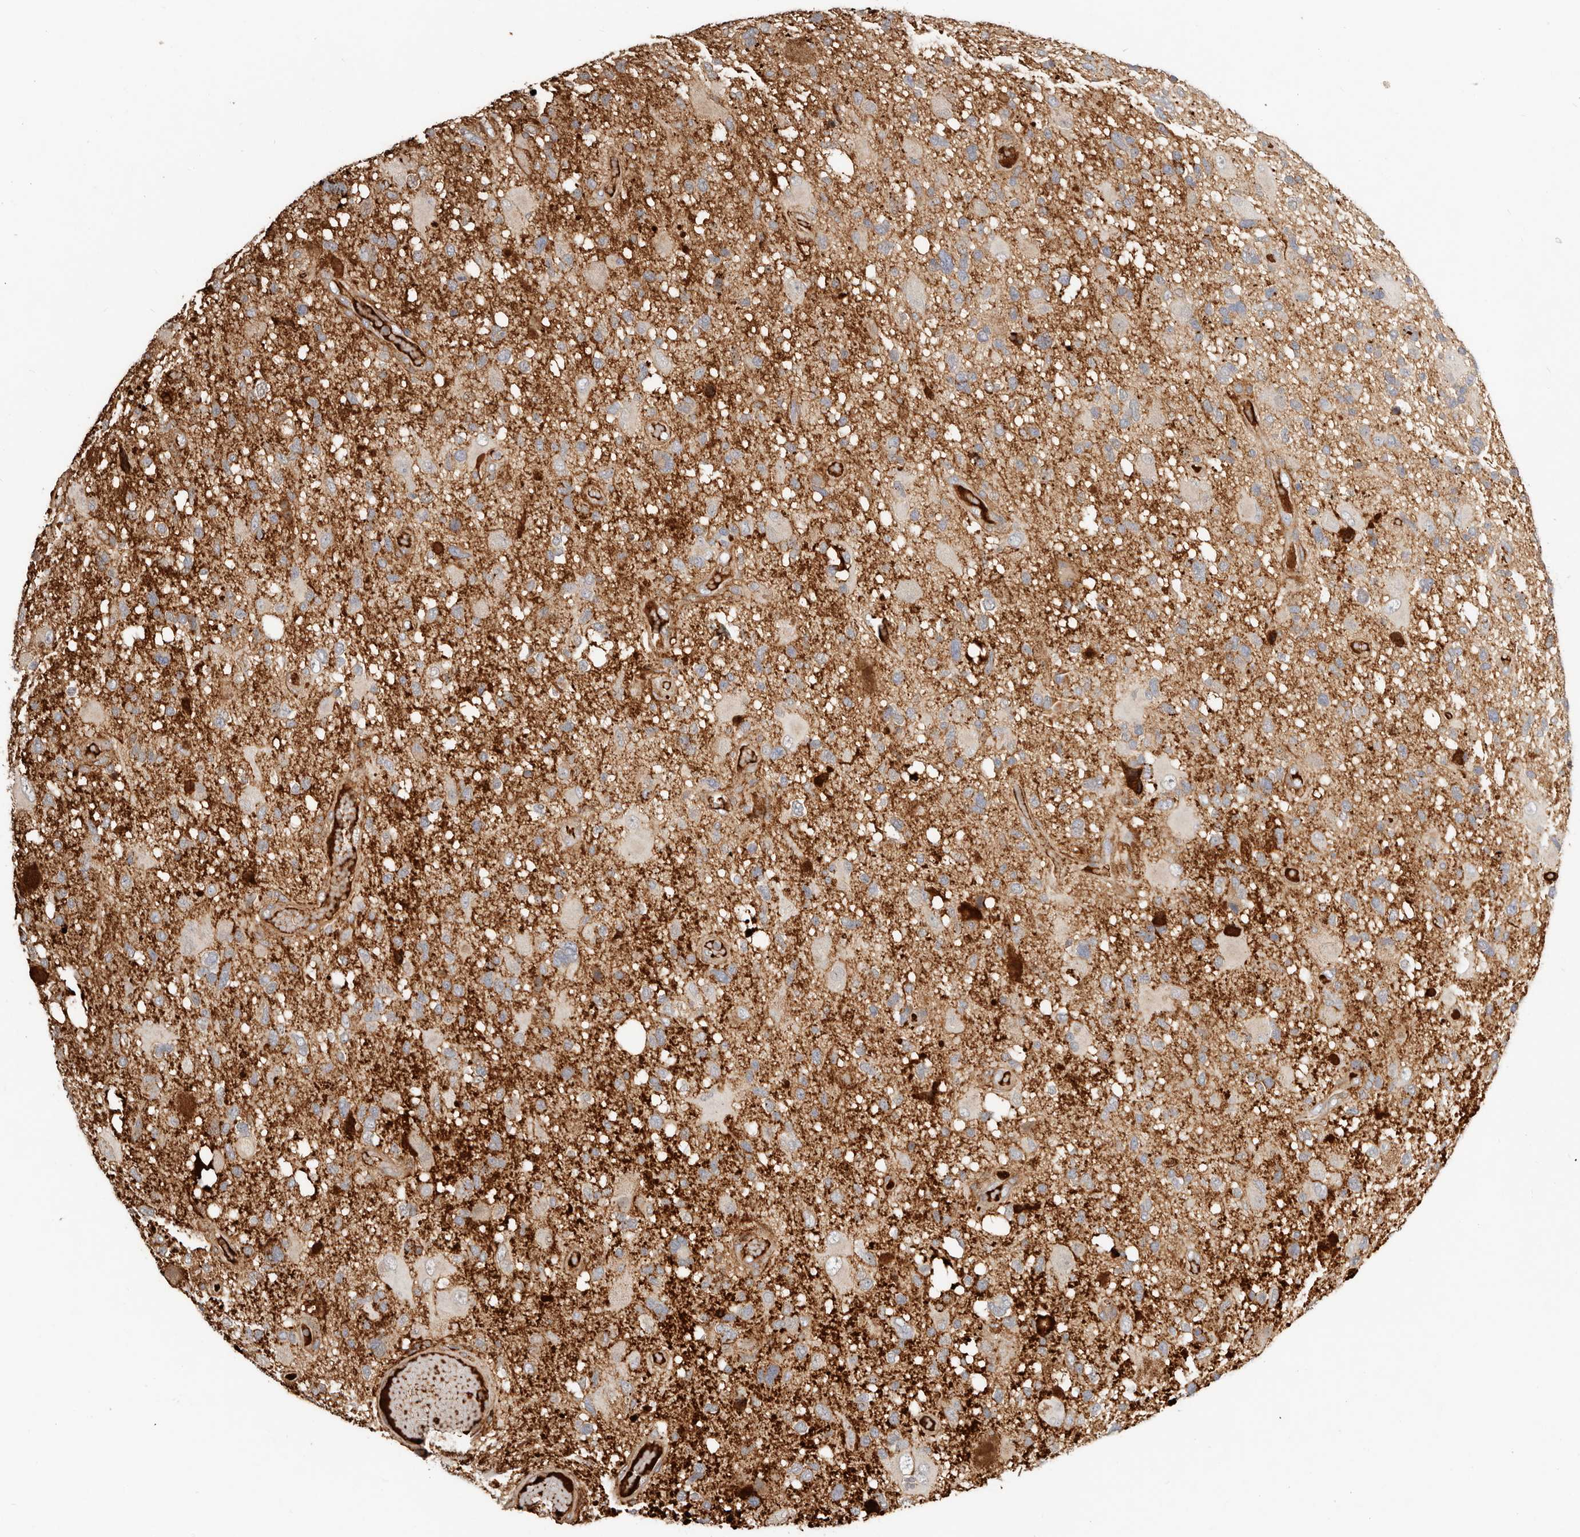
{"staining": {"intensity": "weak", "quantity": "<25%", "location": "cytoplasmic/membranous"}, "tissue": "glioma", "cell_type": "Tumor cells", "image_type": "cancer", "snomed": [{"axis": "morphology", "description": "Glioma, malignant, High grade"}, {"axis": "topography", "description": "Brain"}], "caption": "High power microscopy micrograph of an immunohistochemistry (IHC) histopathology image of glioma, revealing no significant expression in tumor cells. (Immunohistochemistry (ihc), brightfield microscopy, high magnification).", "gene": "MTFR2", "patient": {"sex": "male", "age": 33}}